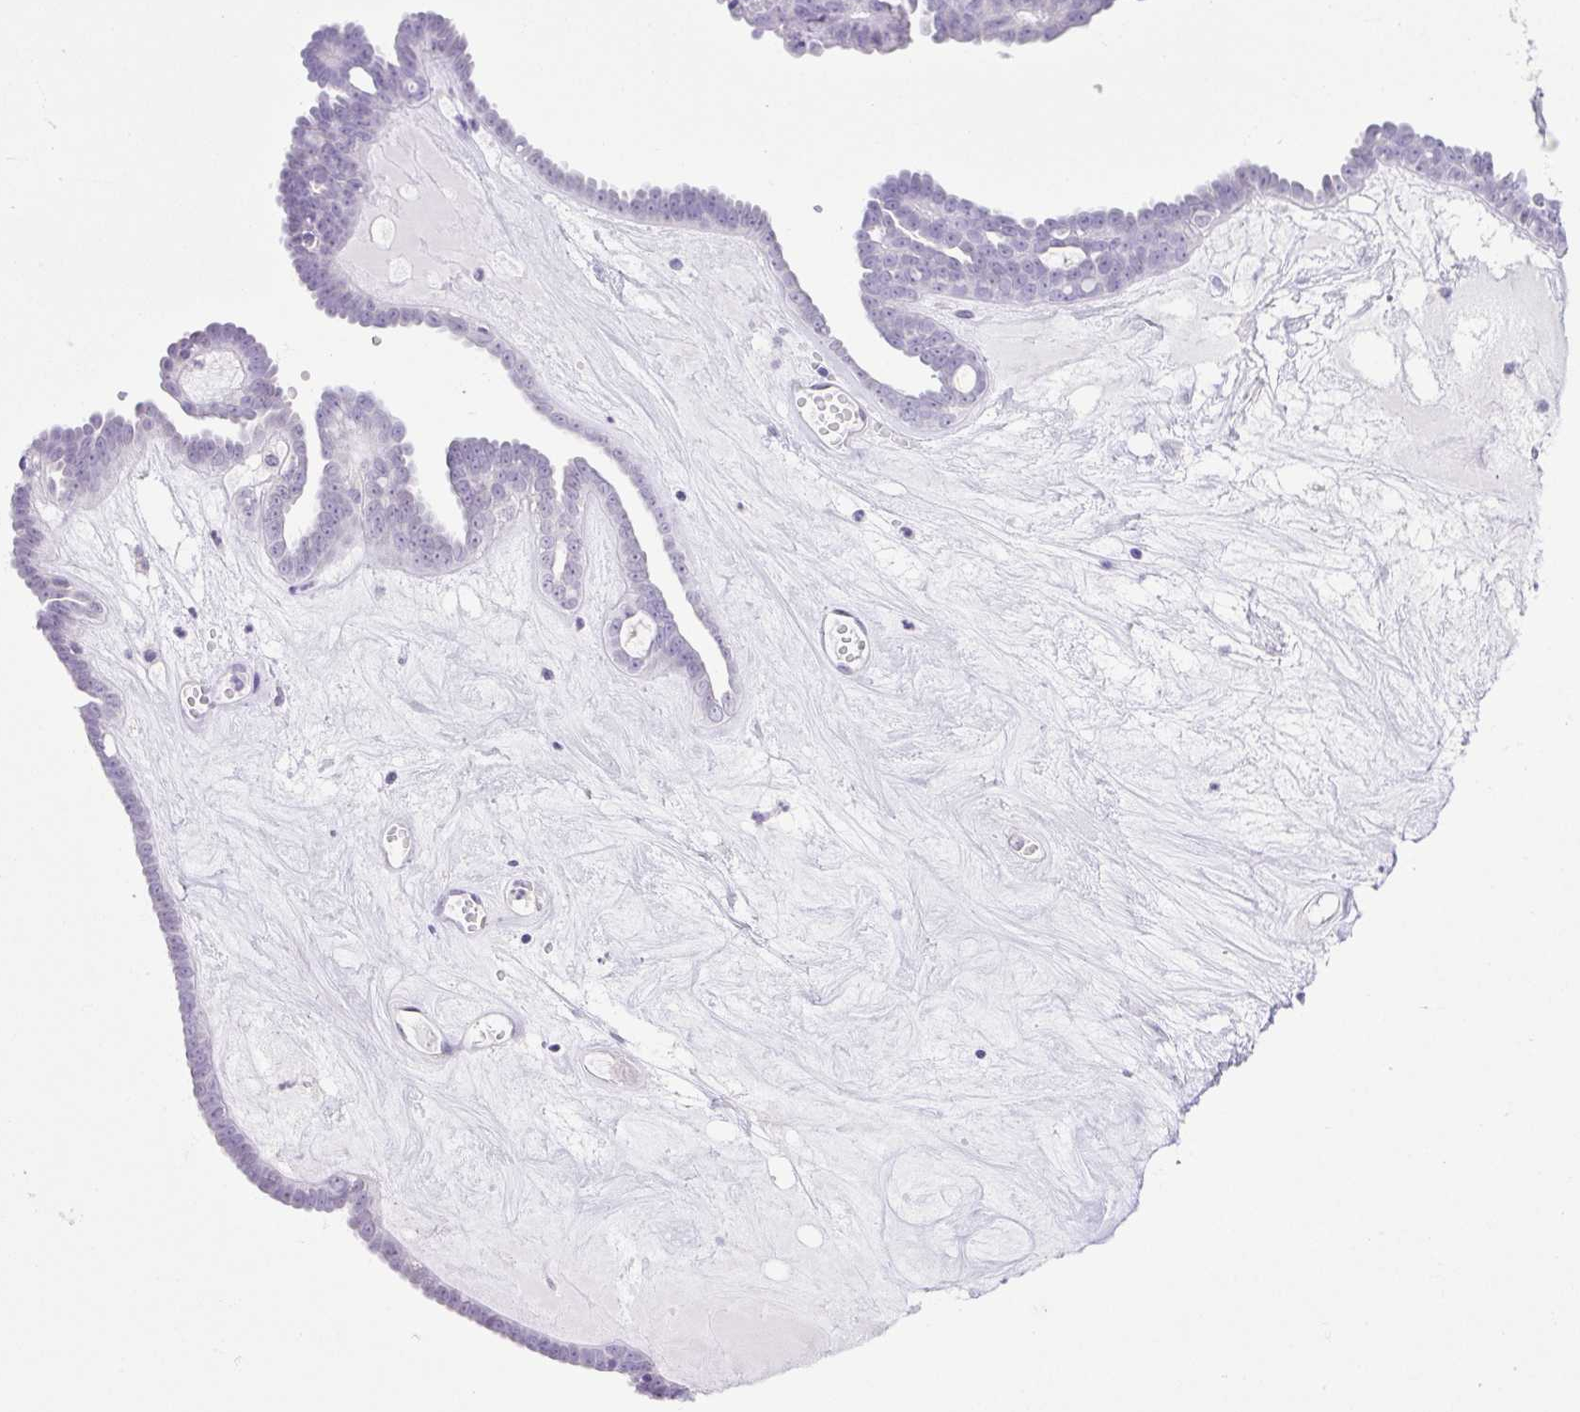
{"staining": {"intensity": "negative", "quantity": "none", "location": "none"}, "tissue": "ovarian cancer", "cell_type": "Tumor cells", "image_type": "cancer", "snomed": [{"axis": "morphology", "description": "Cystadenocarcinoma, serous, NOS"}, {"axis": "topography", "description": "Ovary"}], "caption": "A histopathology image of ovarian cancer (serous cystadenocarcinoma) stained for a protein exhibits no brown staining in tumor cells.", "gene": "KRTDAP", "patient": {"sex": "female", "age": 71}}